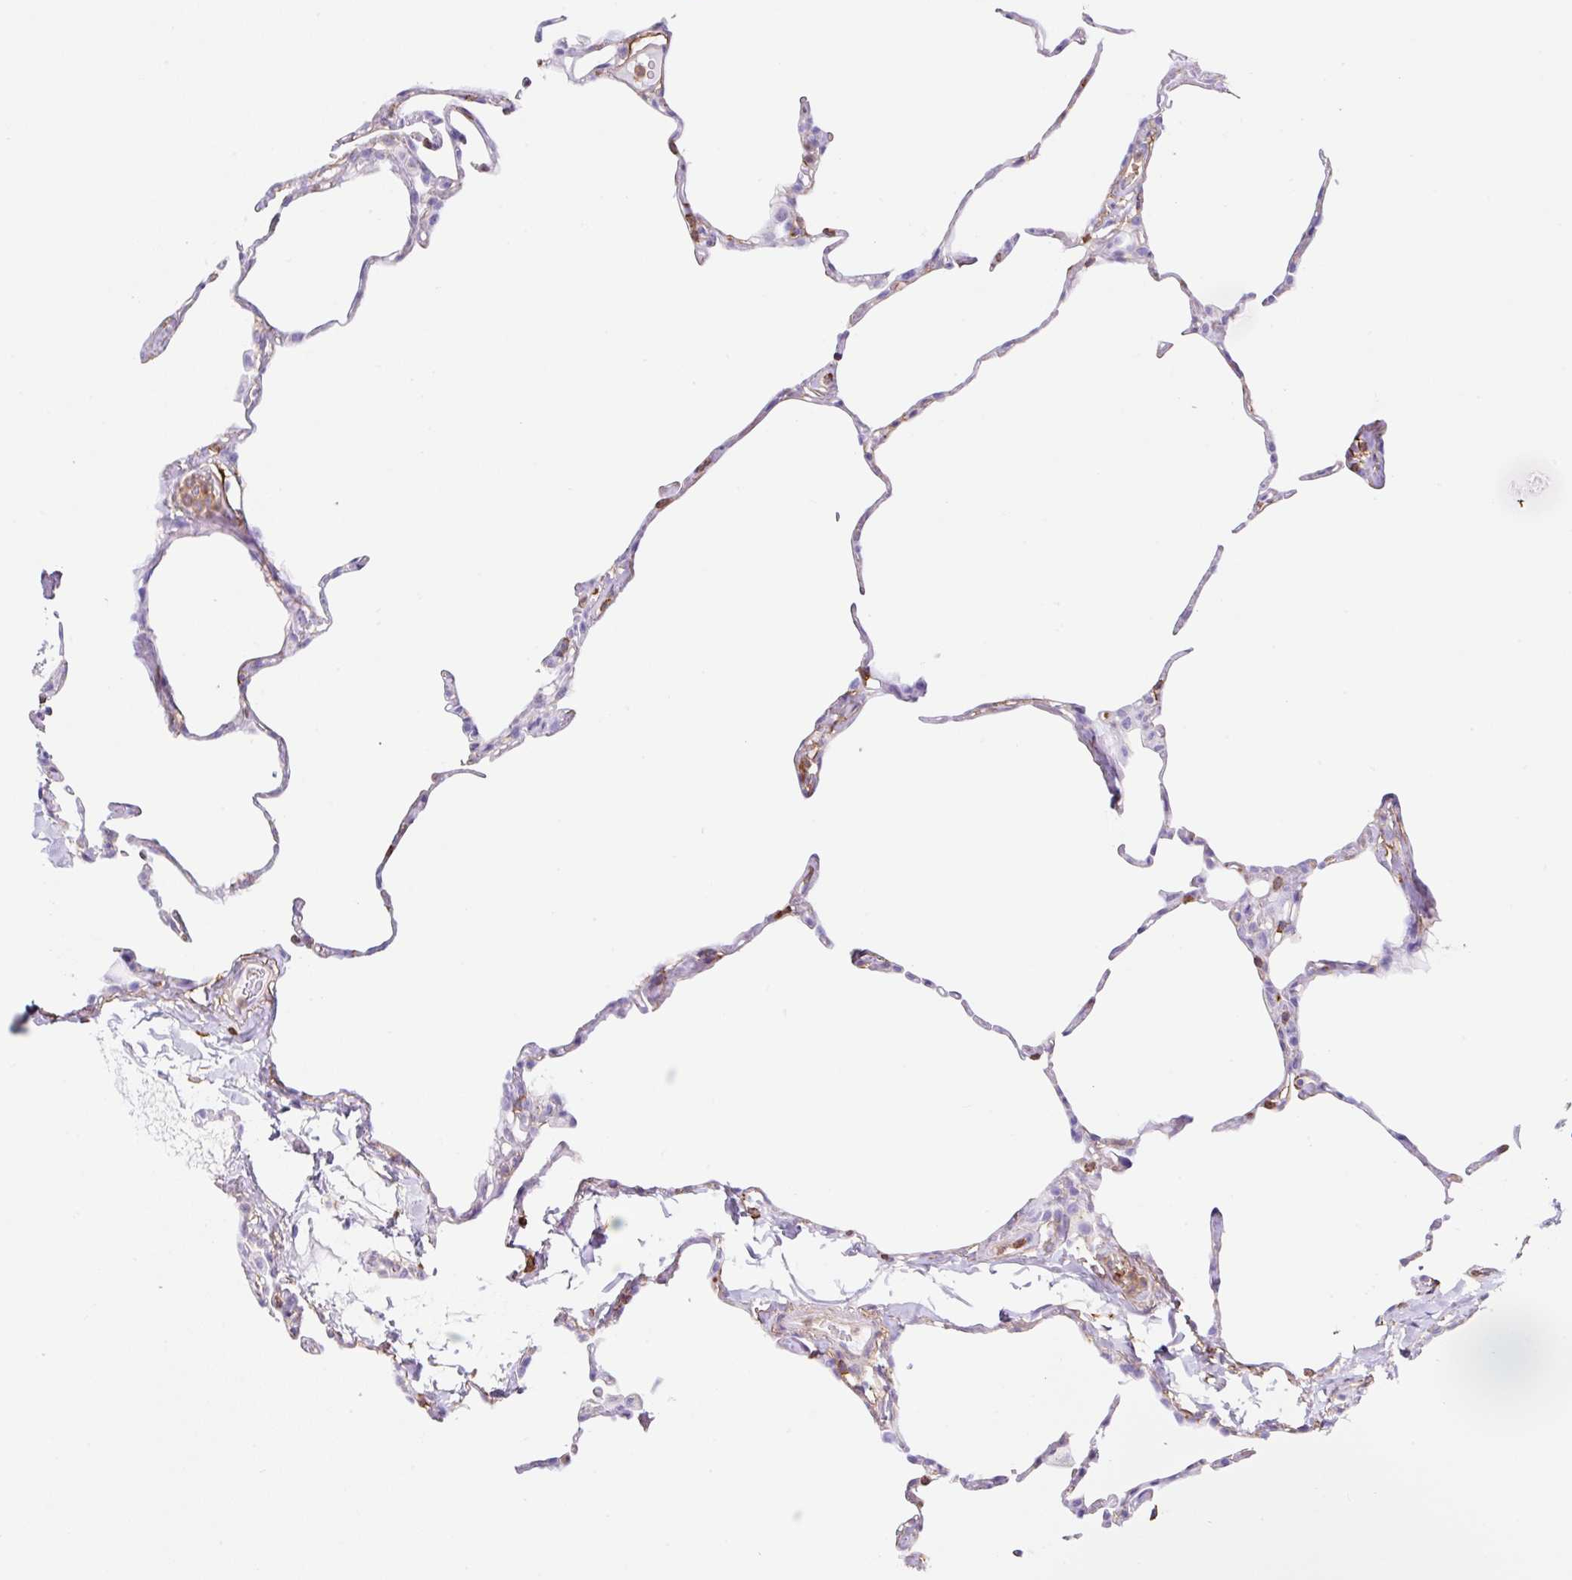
{"staining": {"intensity": "negative", "quantity": "none", "location": "none"}, "tissue": "lung", "cell_type": "Alveolar cells", "image_type": "normal", "snomed": [{"axis": "morphology", "description": "Normal tissue, NOS"}, {"axis": "topography", "description": "Lung"}], "caption": "Histopathology image shows no significant protein staining in alveolar cells of normal lung.", "gene": "MTTP", "patient": {"sex": "male", "age": 65}}